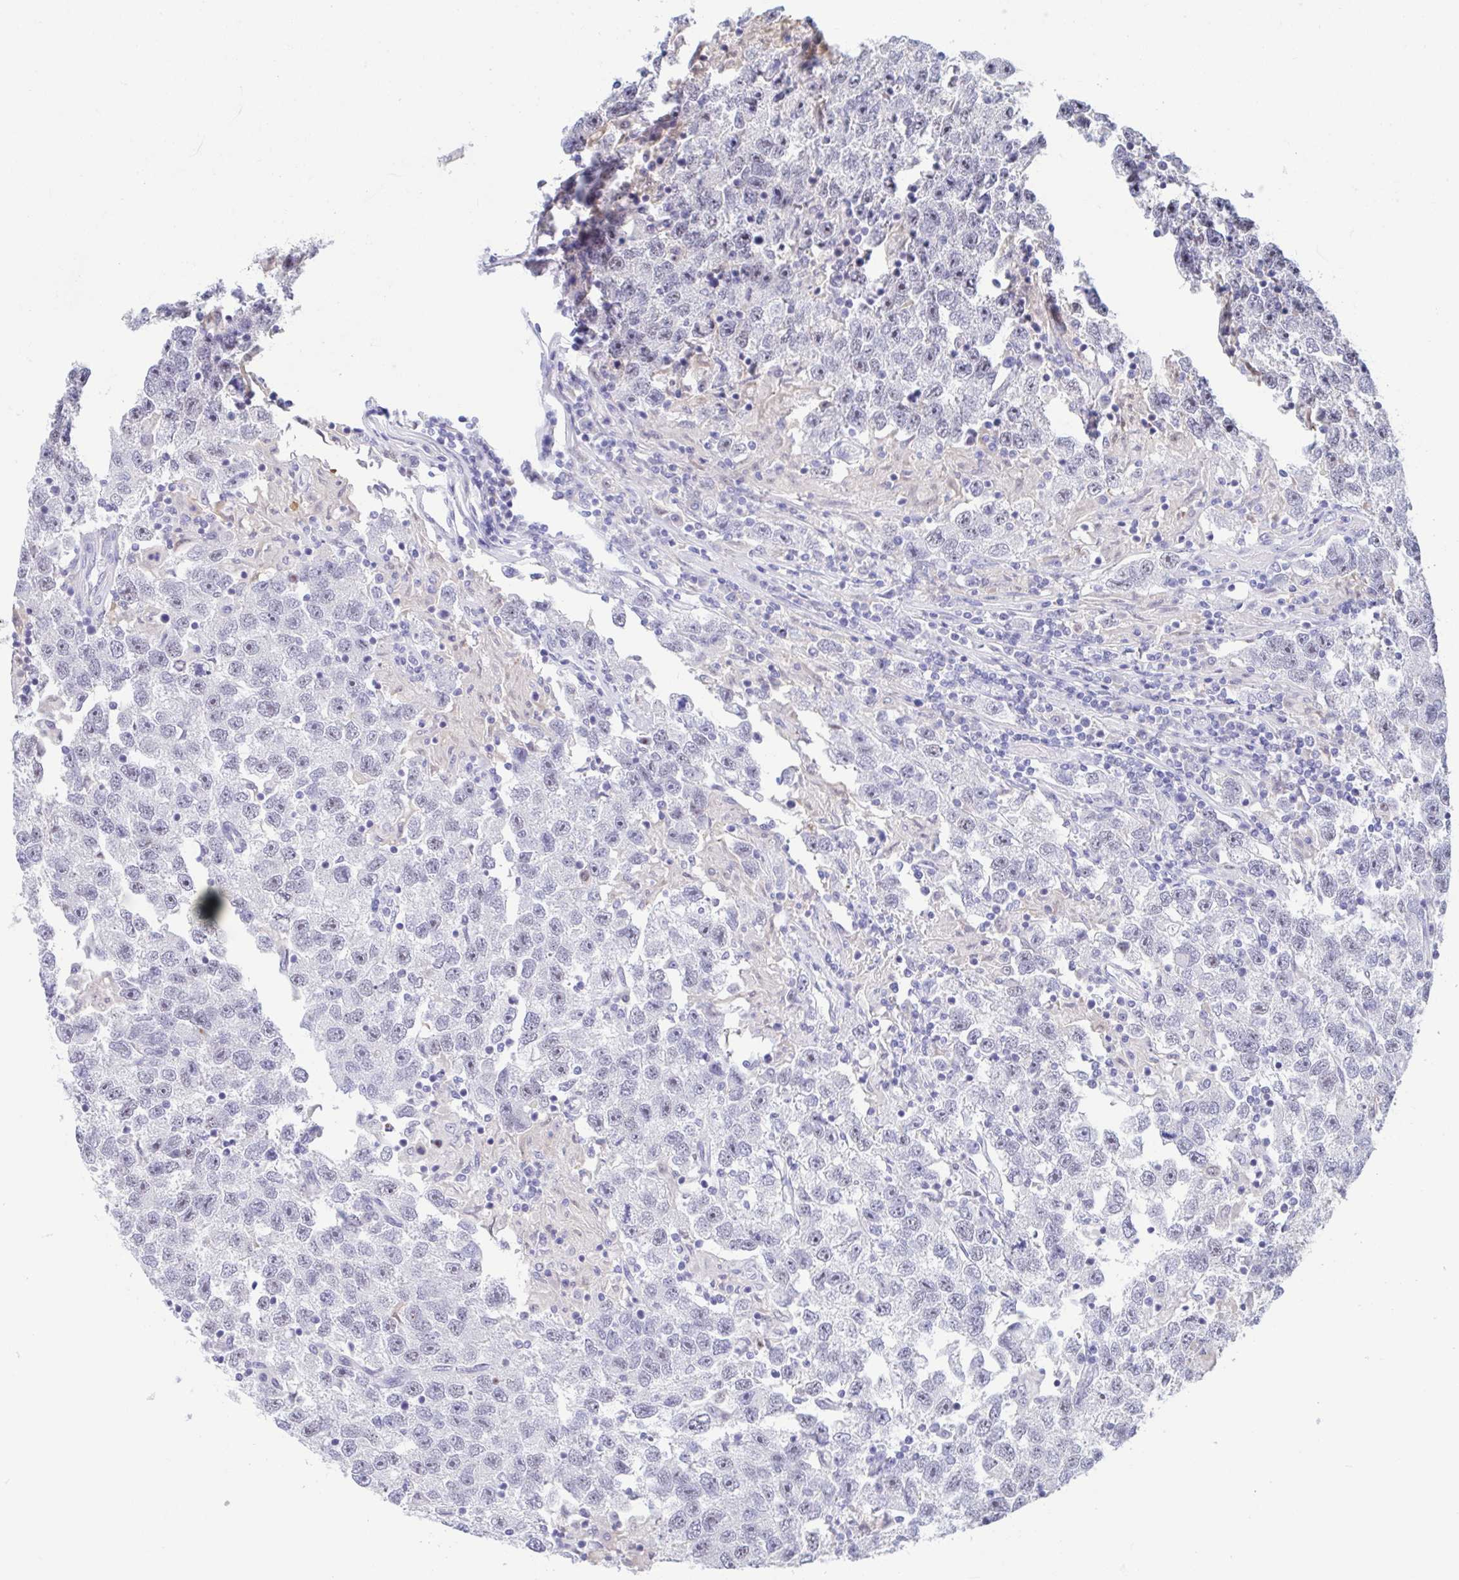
{"staining": {"intensity": "negative", "quantity": "none", "location": "none"}, "tissue": "testis cancer", "cell_type": "Tumor cells", "image_type": "cancer", "snomed": [{"axis": "morphology", "description": "Seminoma, NOS"}, {"axis": "topography", "description": "Testis"}], "caption": "The immunohistochemistry (IHC) photomicrograph has no significant expression in tumor cells of seminoma (testis) tissue.", "gene": "PERM1", "patient": {"sex": "male", "age": 26}}